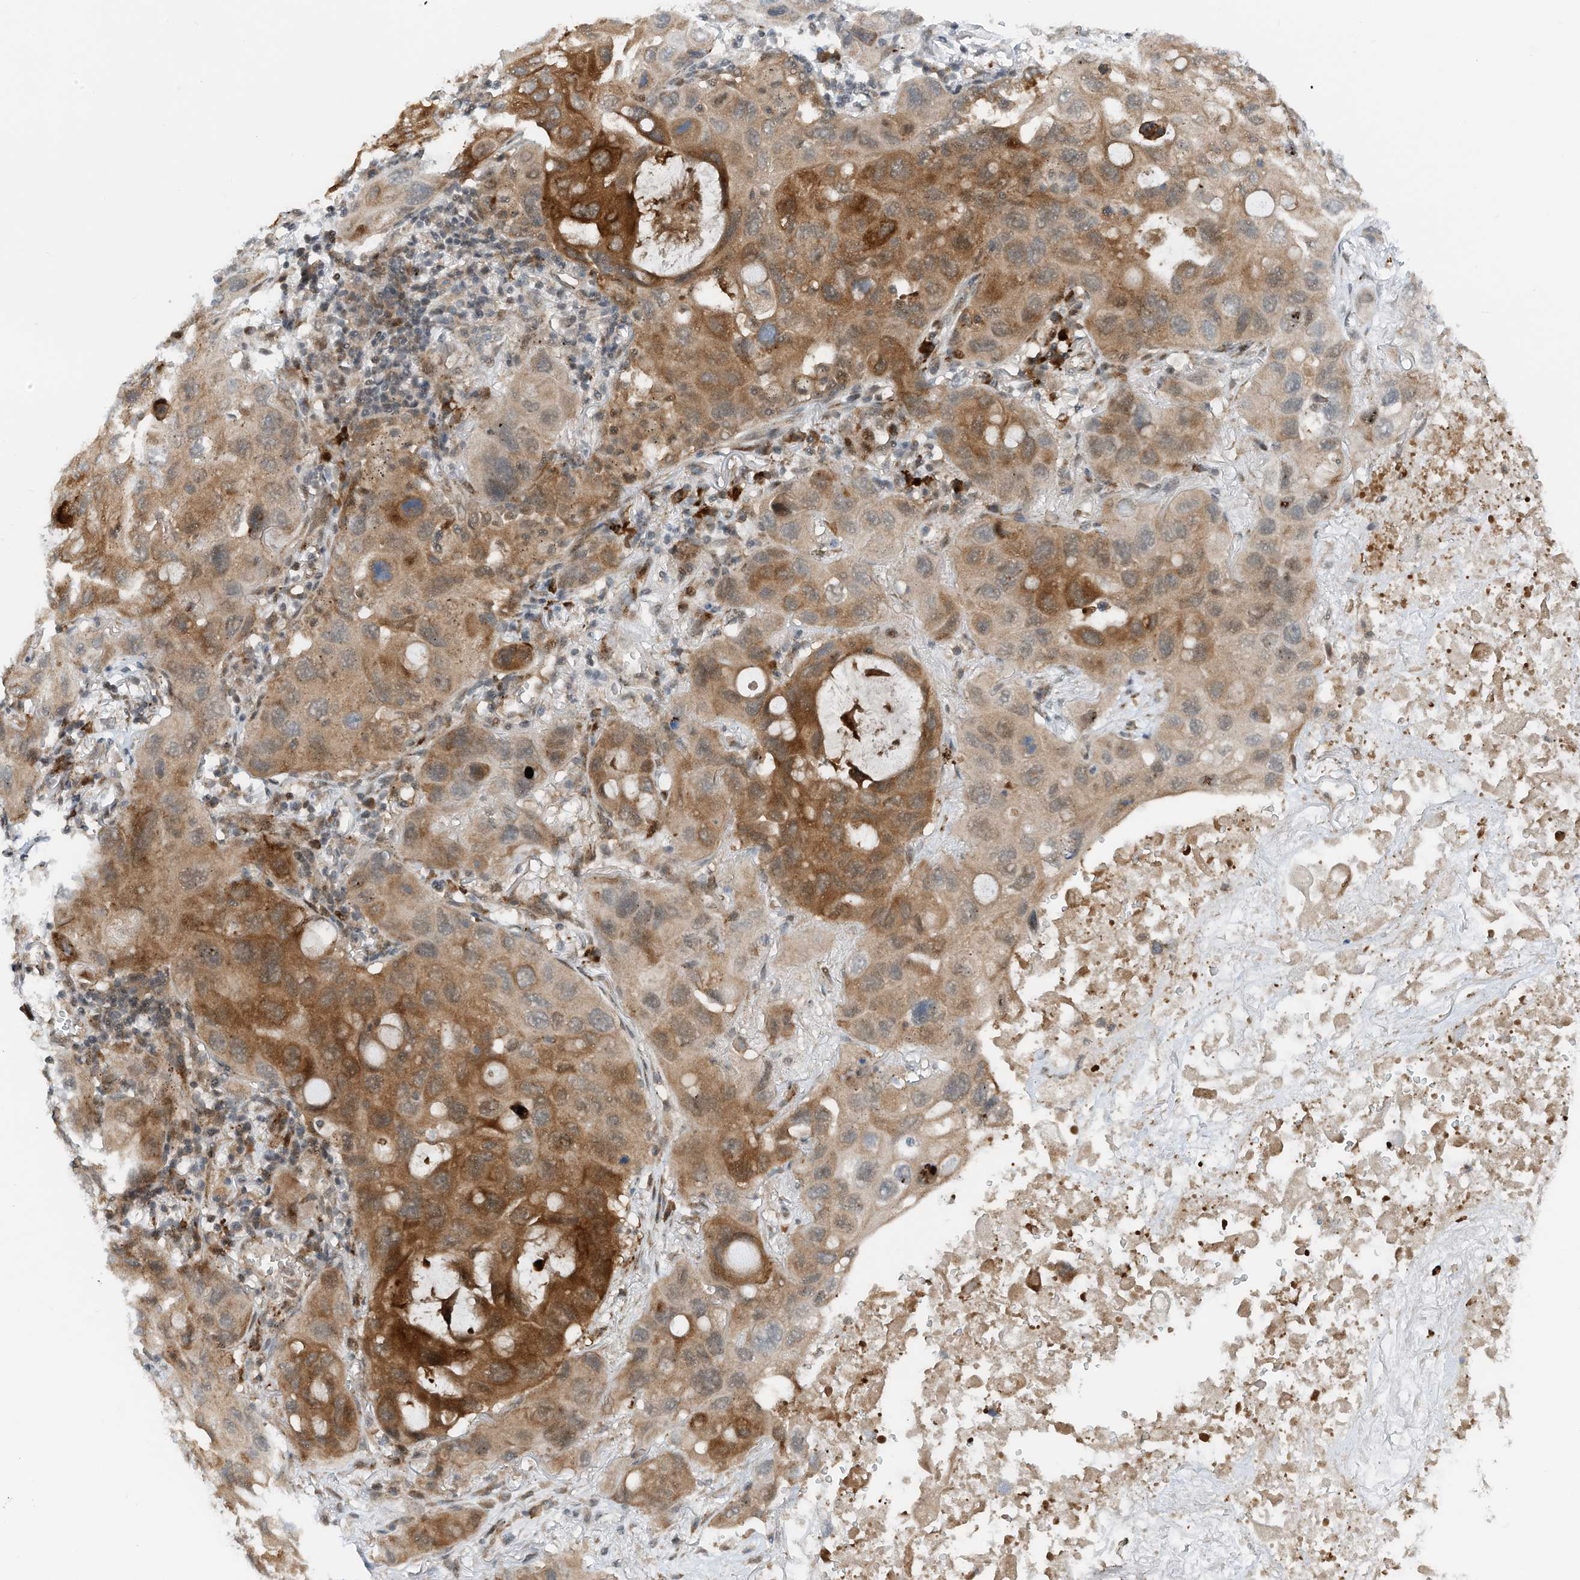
{"staining": {"intensity": "moderate", "quantity": ">75%", "location": "cytoplasmic/membranous"}, "tissue": "lung cancer", "cell_type": "Tumor cells", "image_type": "cancer", "snomed": [{"axis": "morphology", "description": "Squamous cell carcinoma, NOS"}, {"axis": "topography", "description": "Lung"}], "caption": "Lung cancer (squamous cell carcinoma) stained with DAB immunohistochemistry (IHC) exhibits medium levels of moderate cytoplasmic/membranous staining in about >75% of tumor cells.", "gene": "RMND1", "patient": {"sex": "female", "age": 73}}